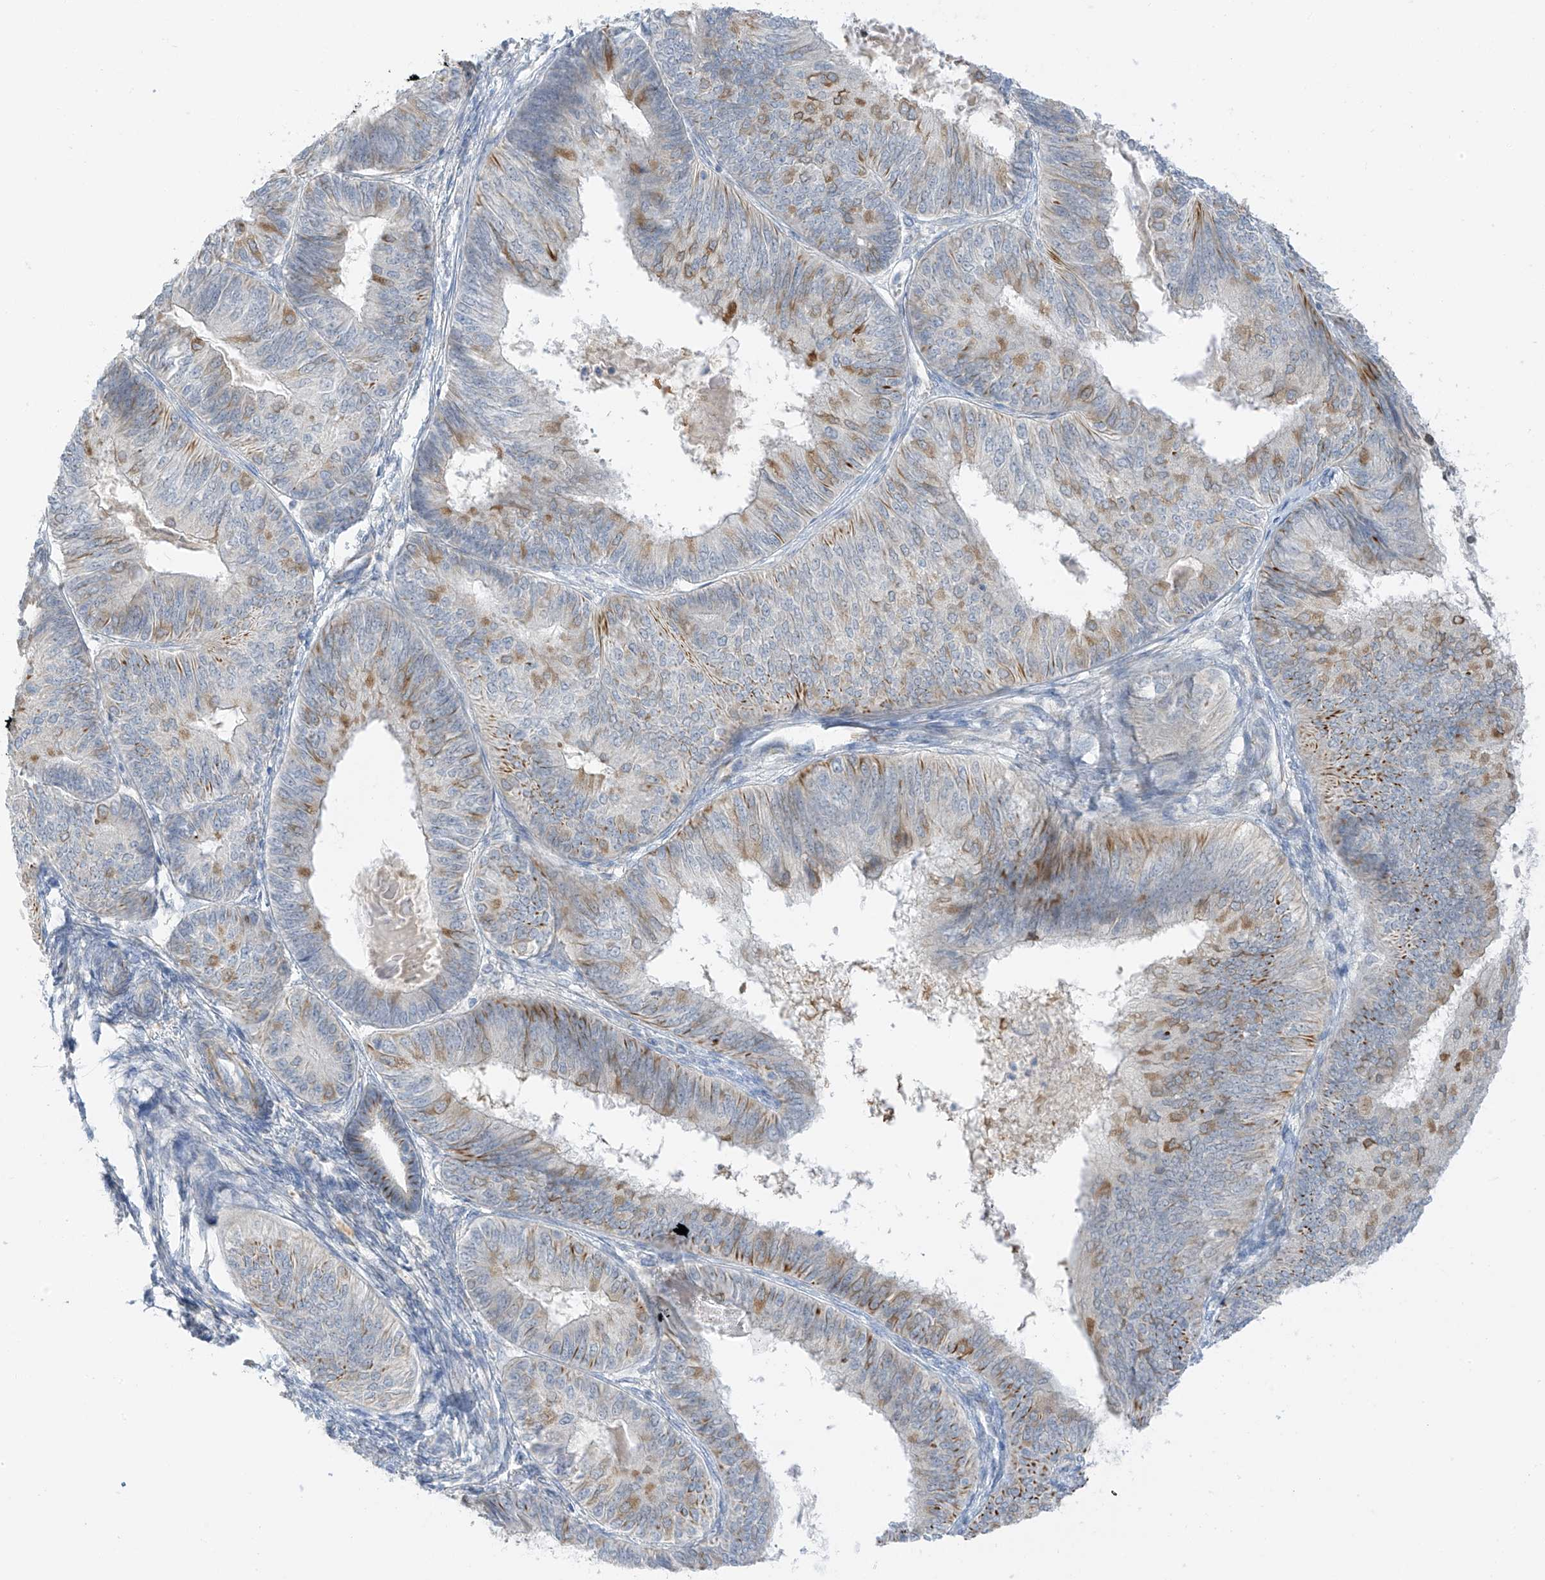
{"staining": {"intensity": "moderate", "quantity": "25%-75%", "location": "cytoplasmic/membranous"}, "tissue": "endometrial cancer", "cell_type": "Tumor cells", "image_type": "cancer", "snomed": [{"axis": "morphology", "description": "Adenocarcinoma, NOS"}, {"axis": "topography", "description": "Endometrium"}], "caption": "Endometrial cancer stained for a protein displays moderate cytoplasmic/membranous positivity in tumor cells.", "gene": "HS6ST2", "patient": {"sex": "female", "age": 58}}